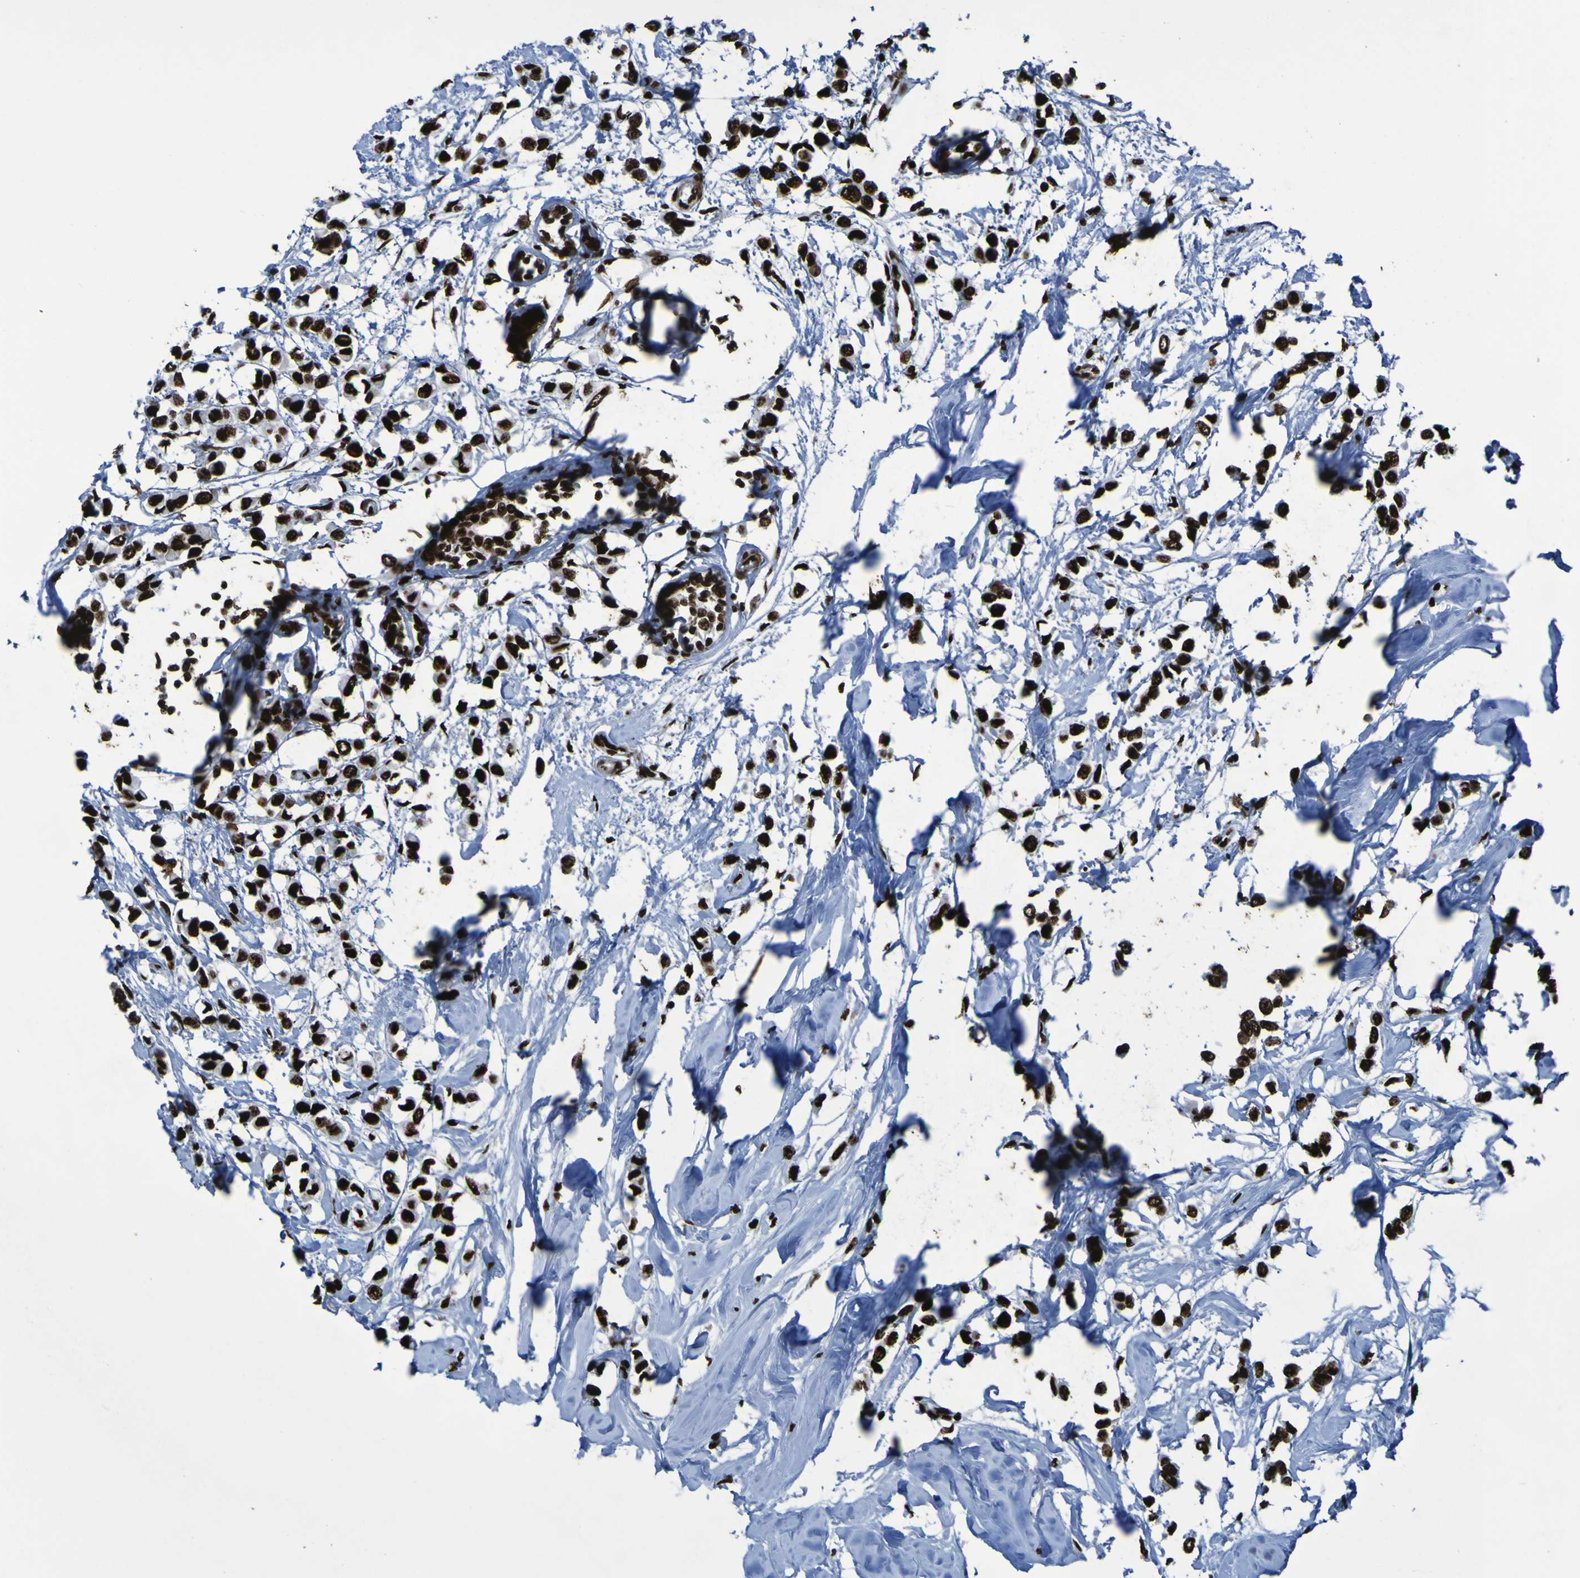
{"staining": {"intensity": "strong", "quantity": ">75%", "location": "nuclear"}, "tissue": "breast cancer", "cell_type": "Tumor cells", "image_type": "cancer", "snomed": [{"axis": "morphology", "description": "Lobular carcinoma"}, {"axis": "topography", "description": "Breast"}], "caption": "Breast cancer (lobular carcinoma) tissue displays strong nuclear positivity in approximately >75% of tumor cells", "gene": "NPM1", "patient": {"sex": "female", "age": 51}}